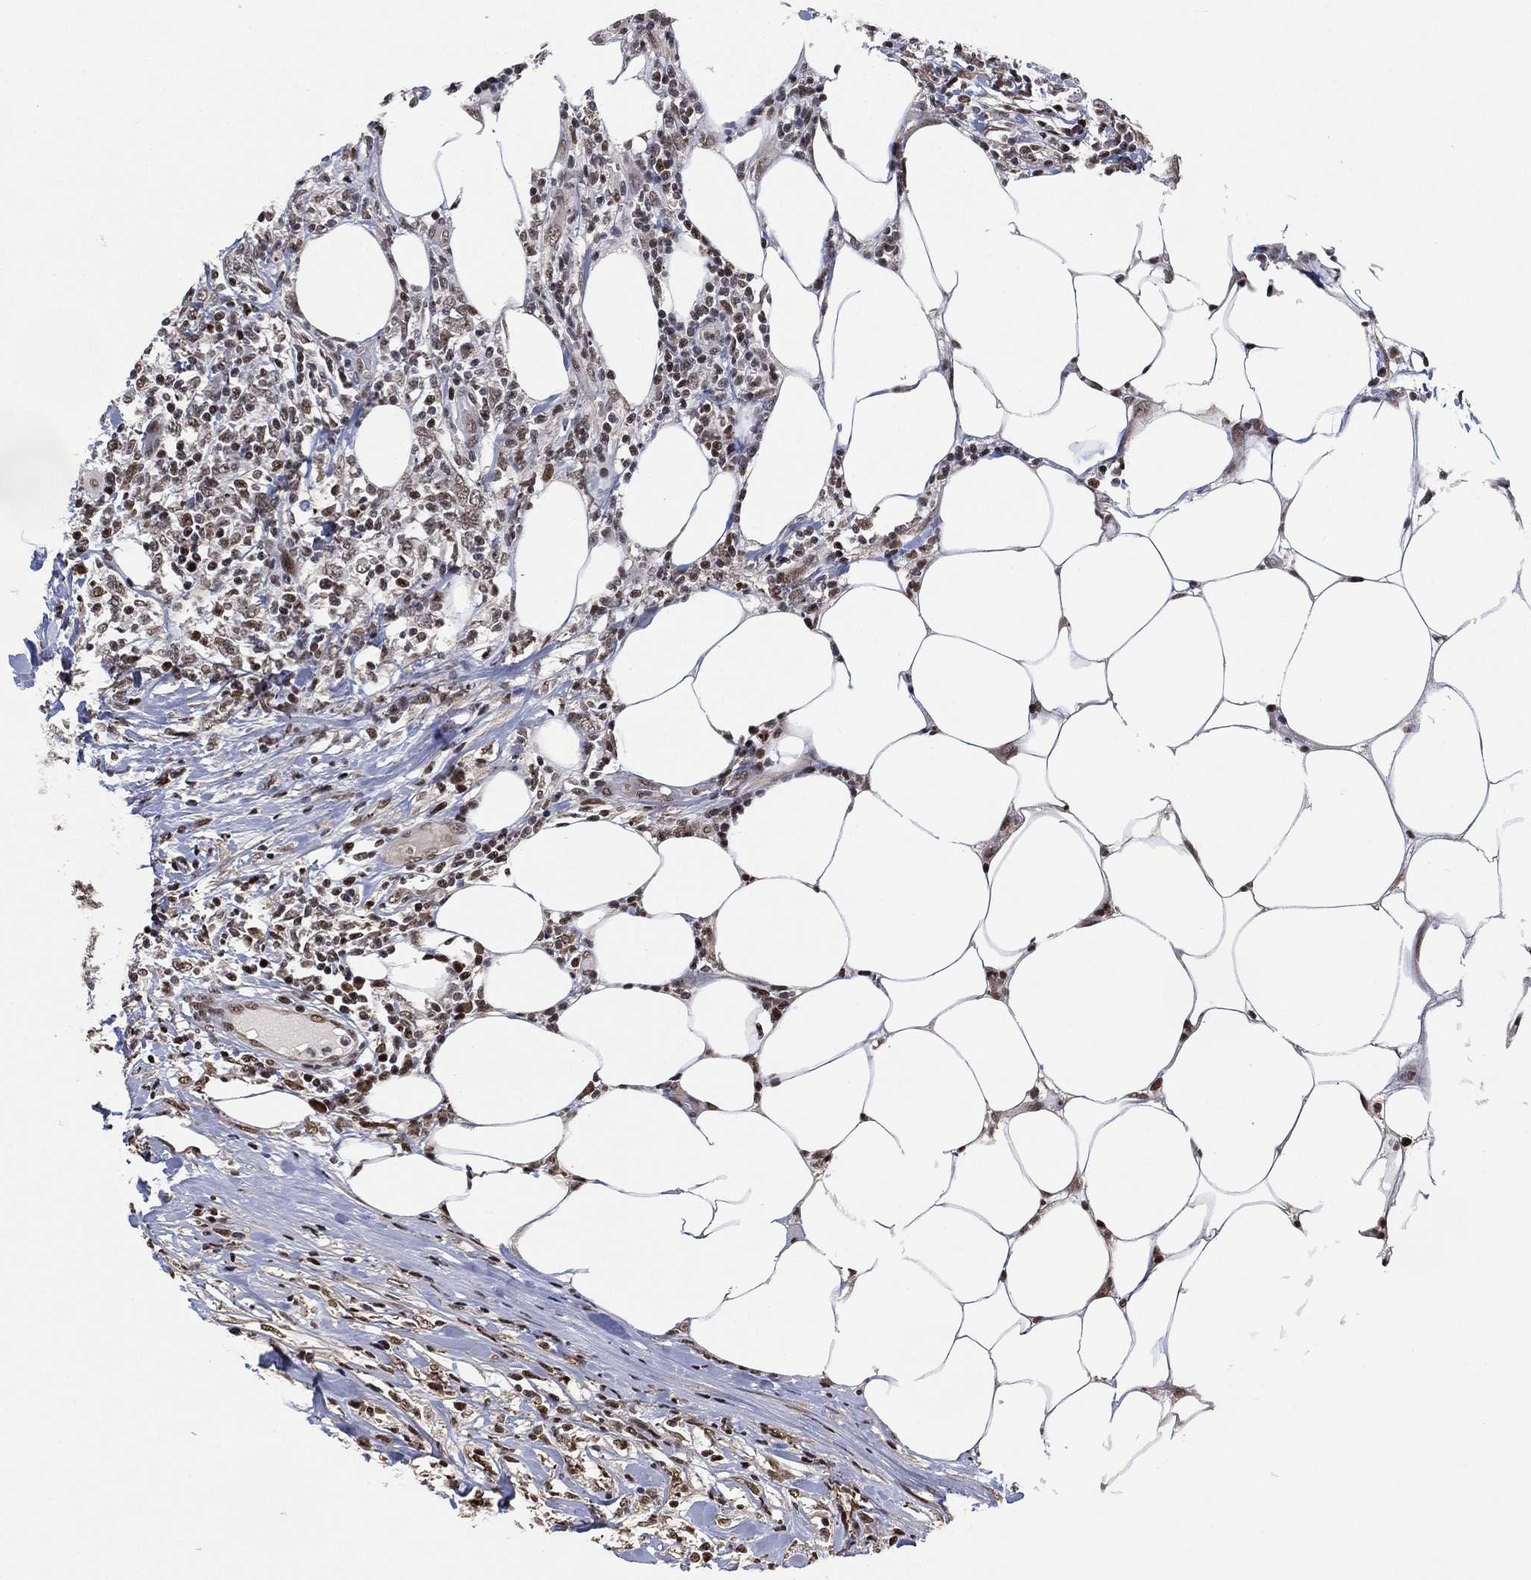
{"staining": {"intensity": "moderate", "quantity": "25%-75%", "location": "nuclear"}, "tissue": "lymphoma", "cell_type": "Tumor cells", "image_type": "cancer", "snomed": [{"axis": "morphology", "description": "Malignant lymphoma, non-Hodgkin's type, High grade"}, {"axis": "topography", "description": "Lymph node"}], "caption": "High-grade malignant lymphoma, non-Hodgkin's type was stained to show a protein in brown. There is medium levels of moderate nuclear expression in about 25%-75% of tumor cells. (Stains: DAB (3,3'-diaminobenzidine) in brown, nuclei in blue, Microscopy: brightfield microscopy at high magnification).", "gene": "ZSCAN30", "patient": {"sex": "female", "age": 84}}